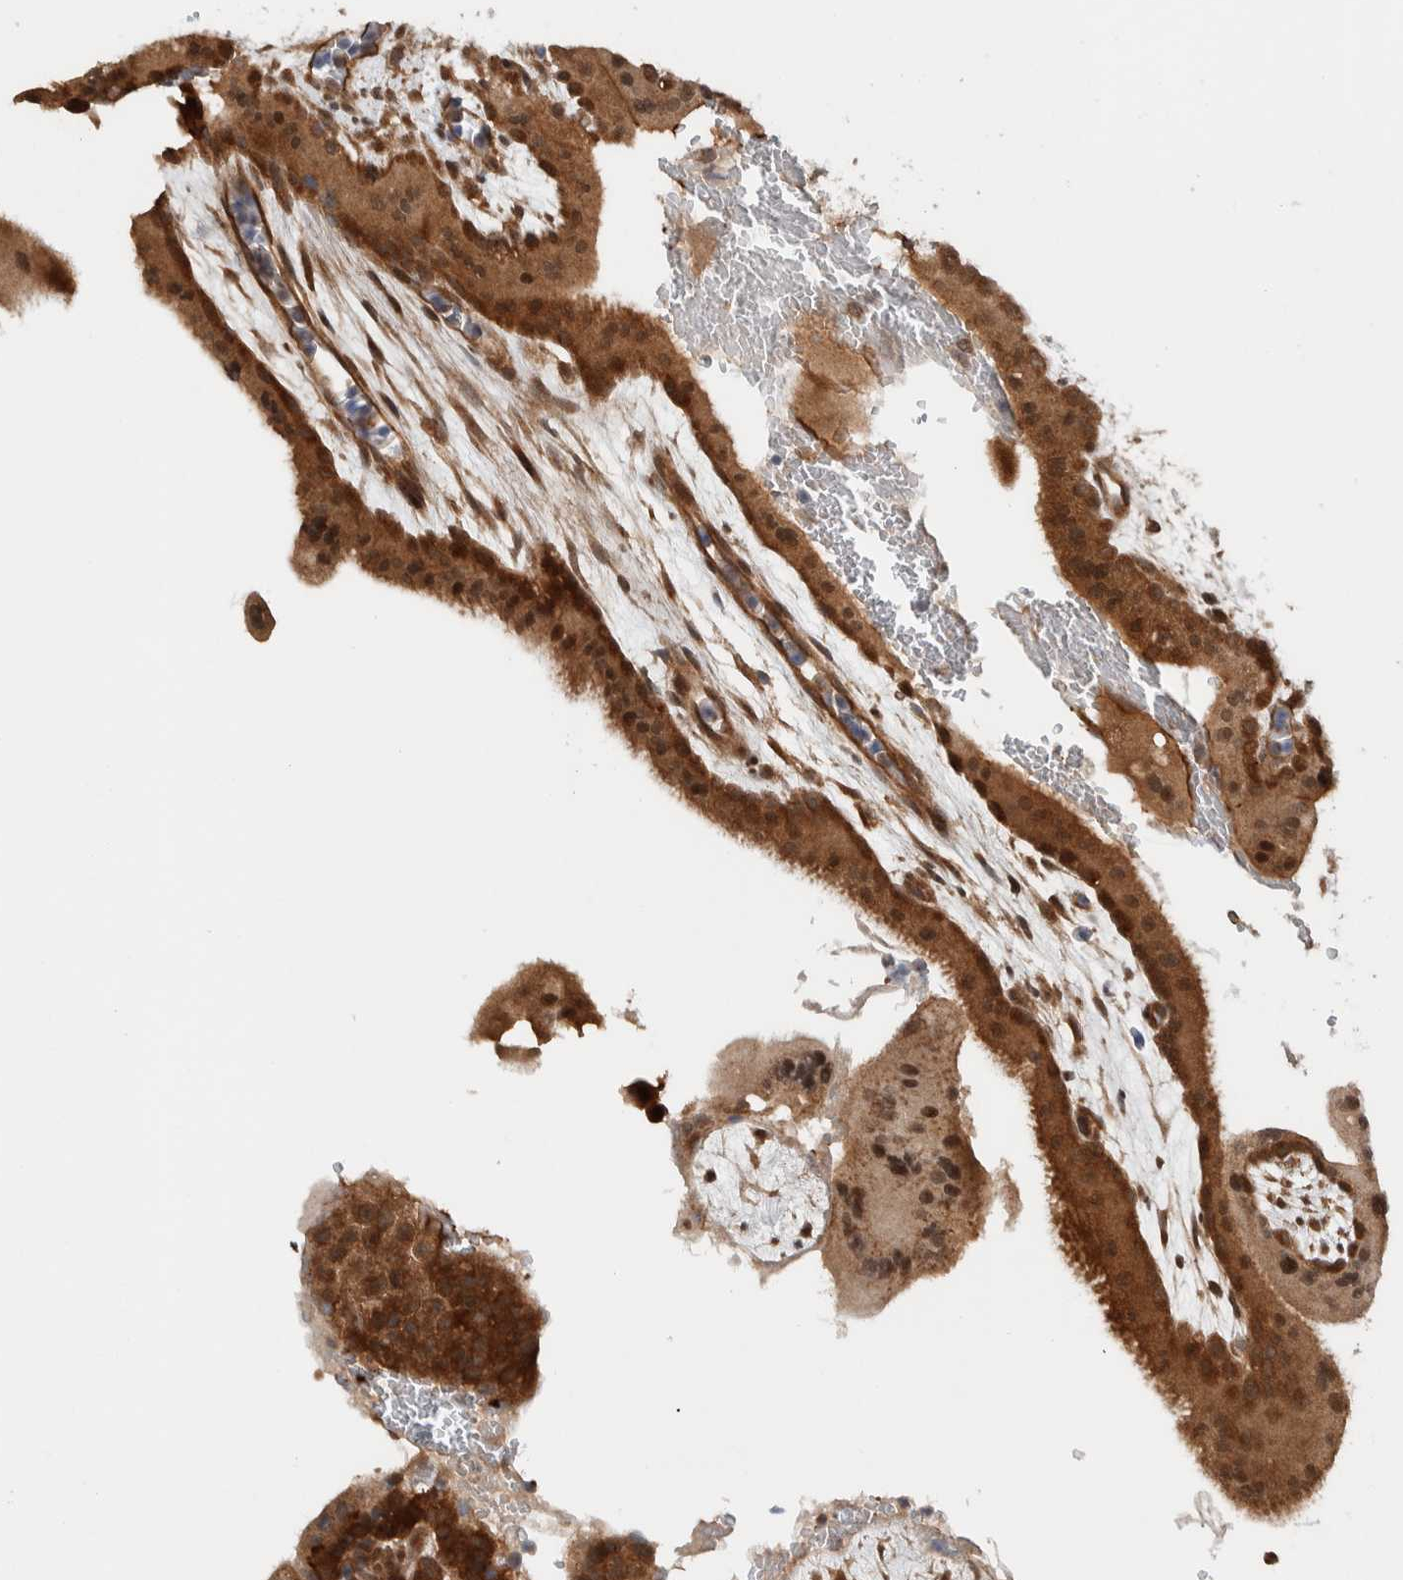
{"staining": {"intensity": "moderate", "quantity": ">75%", "location": "cytoplasmic/membranous"}, "tissue": "placenta", "cell_type": "Decidual cells", "image_type": "normal", "snomed": [{"axis": "morphology", "description": "Normal tissue, NOS"}, {"axis": "topography", "description": "Placenta"}], "caption": "Immunohistochemical staining of normal placenta shows medium levels of moderate cytoplasmic/membranous positivity in about >75% of decidual cells. (DAB IHC with brightfield microscopy, high magnification).", "gene": "KLHL6", "patient": {"sex": "female", "age": 35}}